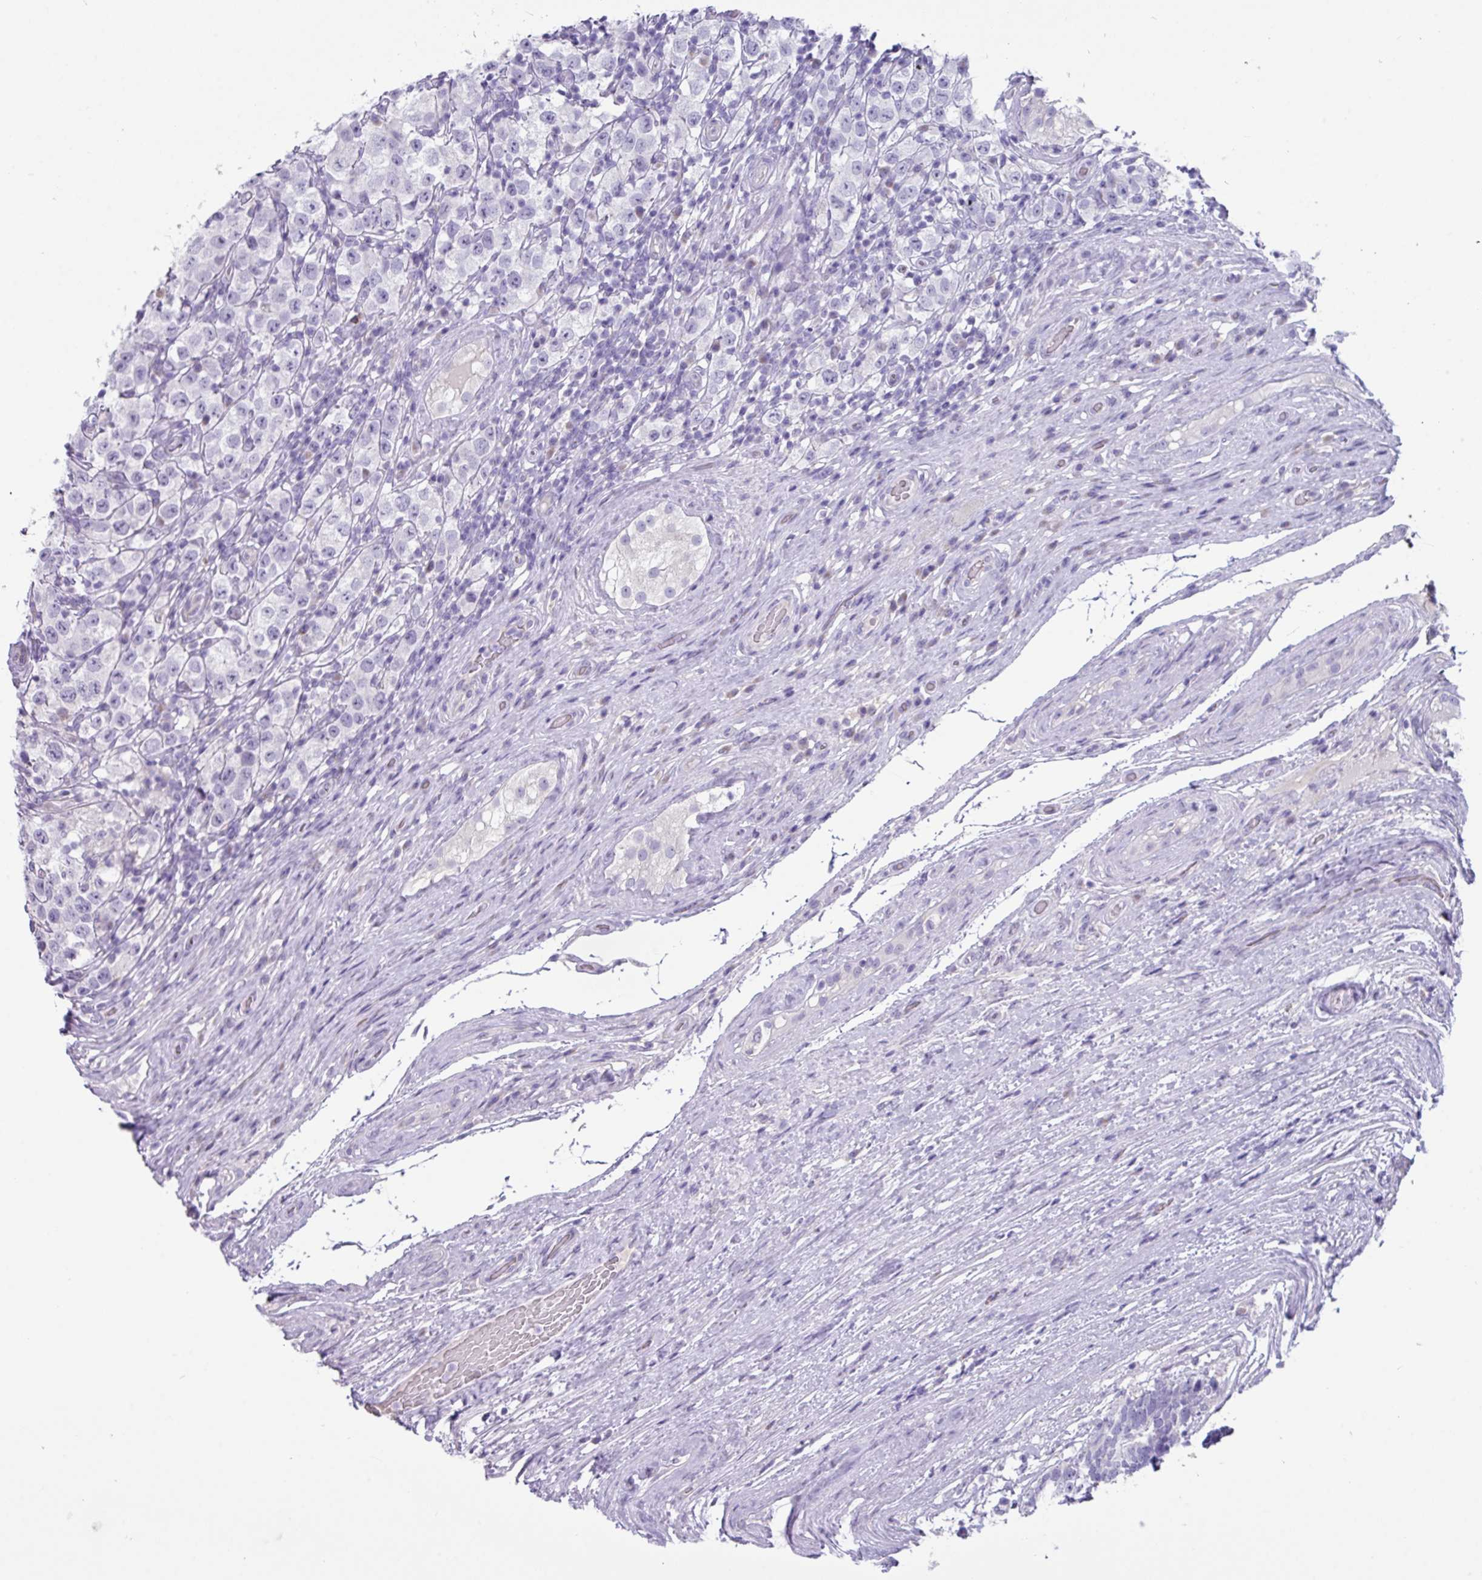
{"staining": {"intensity": "negative", "quantity": "none", "location": "none"}, "tissue": "testis cancer", "cell_type": "Tumor cells", "image_type": "cancer", "snomed": [{"axis": "morphology", "description": "Seminoma, NOS"}, {"axis": "morphology", "description": "Carcinoma, Embryonal, NOS"}, {"axis": "topography", "description": "Testis"}], "caption": "A micrograph of human embryonal carcinoma (testis) is negative for staining in tumor cells. (DAB immunohistochemistry (IHC), high magnification).", "gene": "ZNF524", "patient": {"sex": "male", "age": 41}}